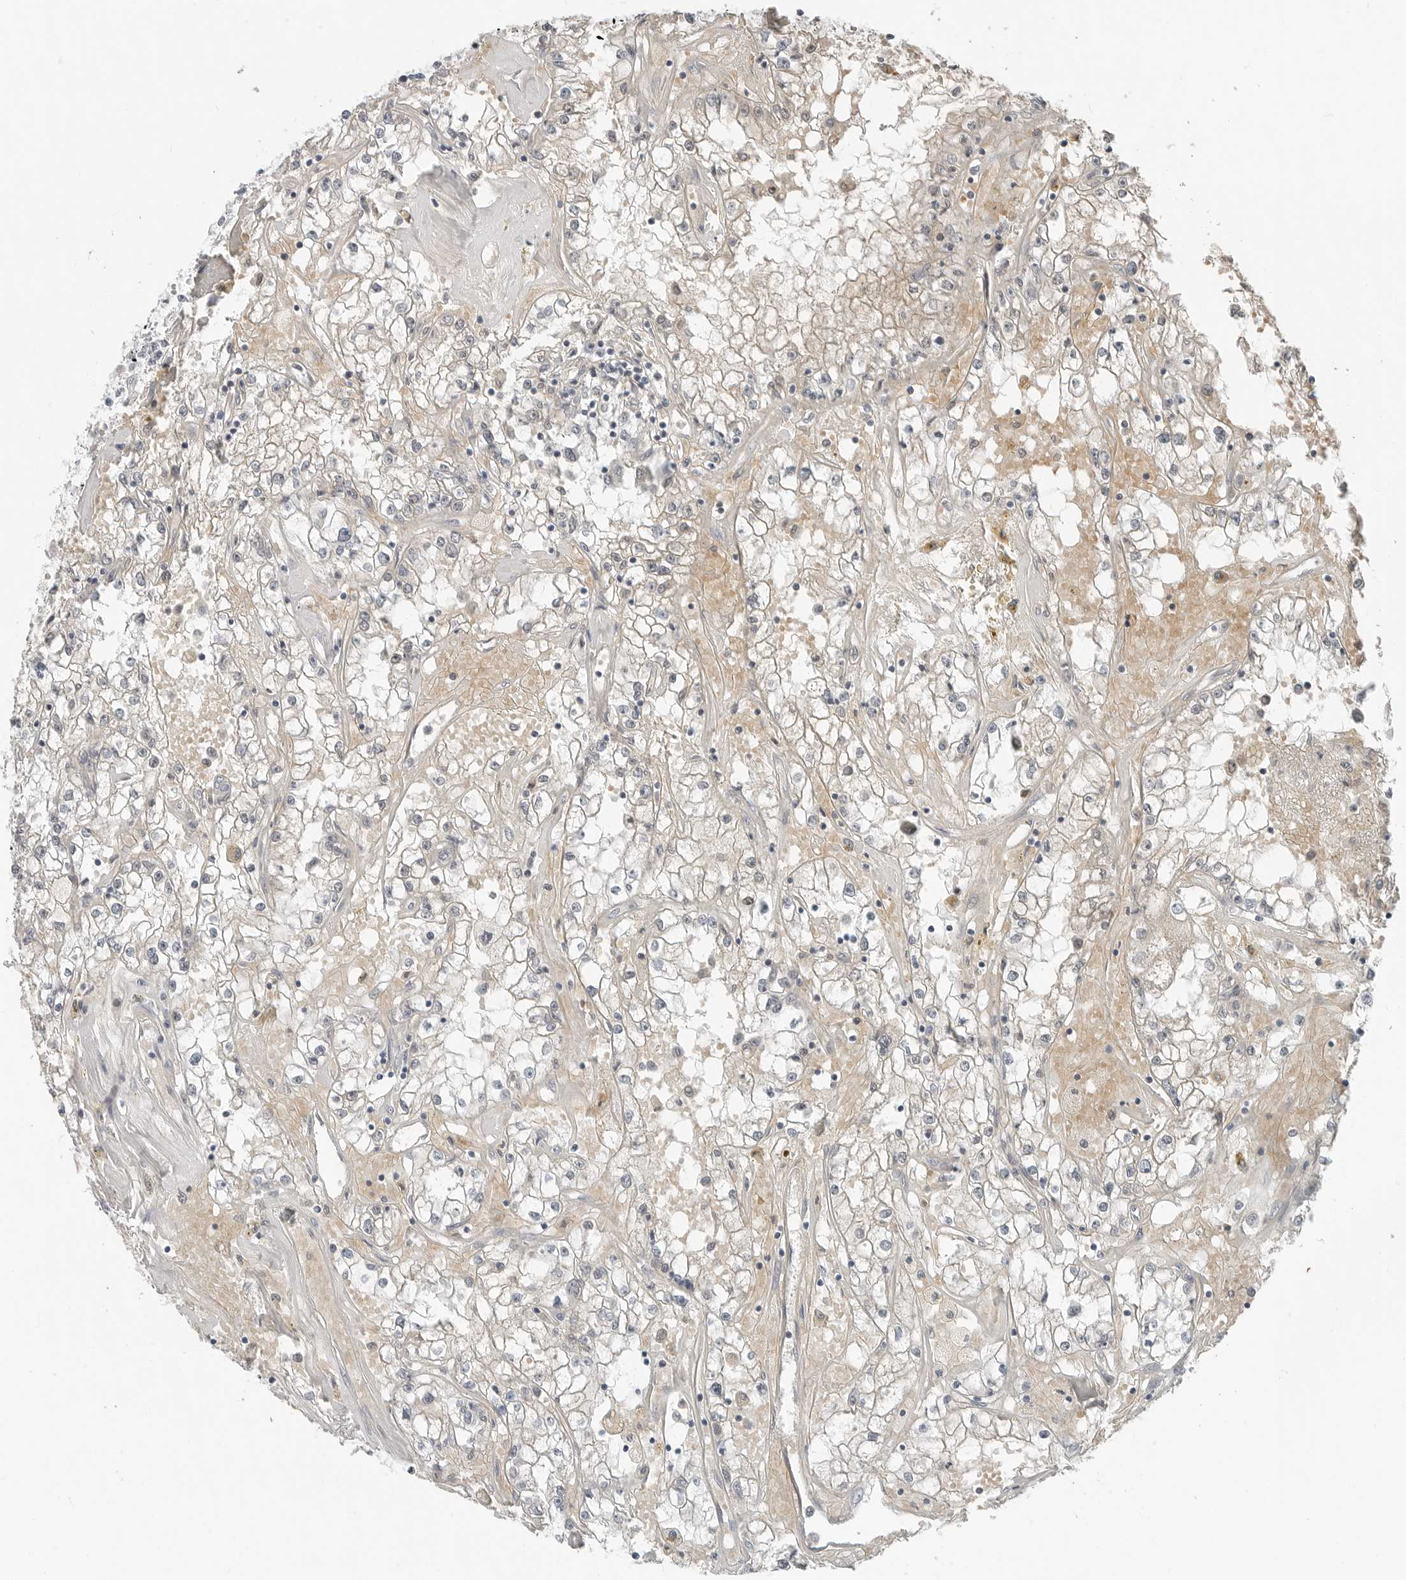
{"staining": {"intensity": "negative", "quantity": "none", "location": "none"}, "tissue": "renal cancer", "cell_type": "Tumor cells", "image_type": "cancer", "snomed": [{"axis": "morphology", "description": "Adenocarcinoma, NOS"}, {"axis": "topography", "description": "Kidney"}], "caption": "A micrograph of human renal cancer is negative for staining in tumor cells. (Stains: DAB IHC with hematoxylin counter stain, Microscopy: brightfield microscopy at high magnification).", "gene": "FCRLB", "patient": {"sex": "male", "age": 56}}